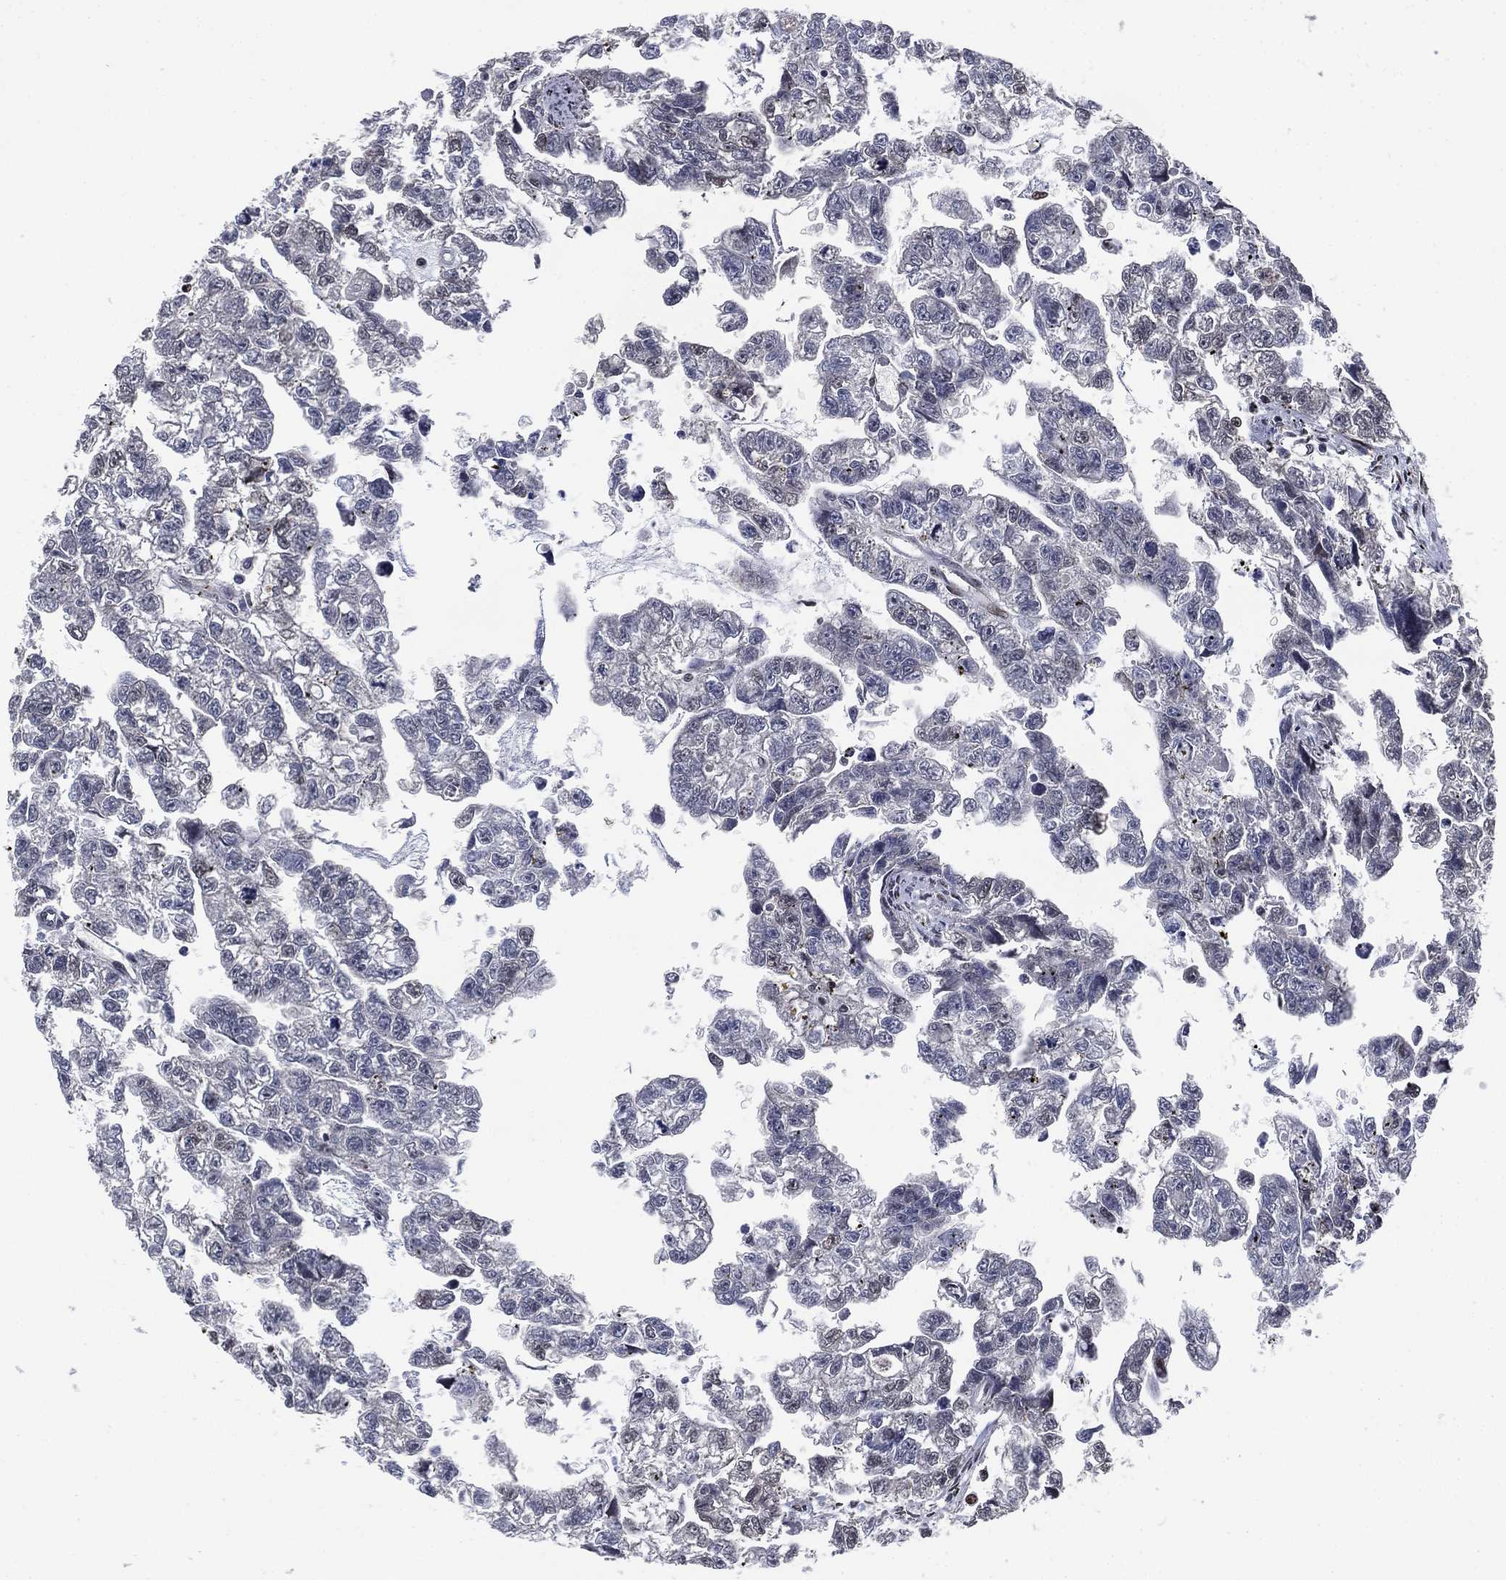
{"staining": {"intensity": "negative", "quantity": "none", "location": "none"}, "tissue": "testis cancer", "cell_type": "Tumor cells", "image_type": "cancer", "snomed": [{"axis": "morphology", "description": "Carcinoma, Embryonal, NOS"}, {"axis": "morphology", "description": "Teratoma, malignant, NOS"}, {"axis": "topography", "description": "Testis"}], "caption": "Tumor cells are negative for protein expression in human teratoma (malignant) (testis). The staining was performed using DAB to visualize the protein expression in brown, while the nuclei were stained in blue with hematoxylin (Magnification: 20x).", "gene": "ZSCAN30", "patient": {"sex": "male", "age": 44}}